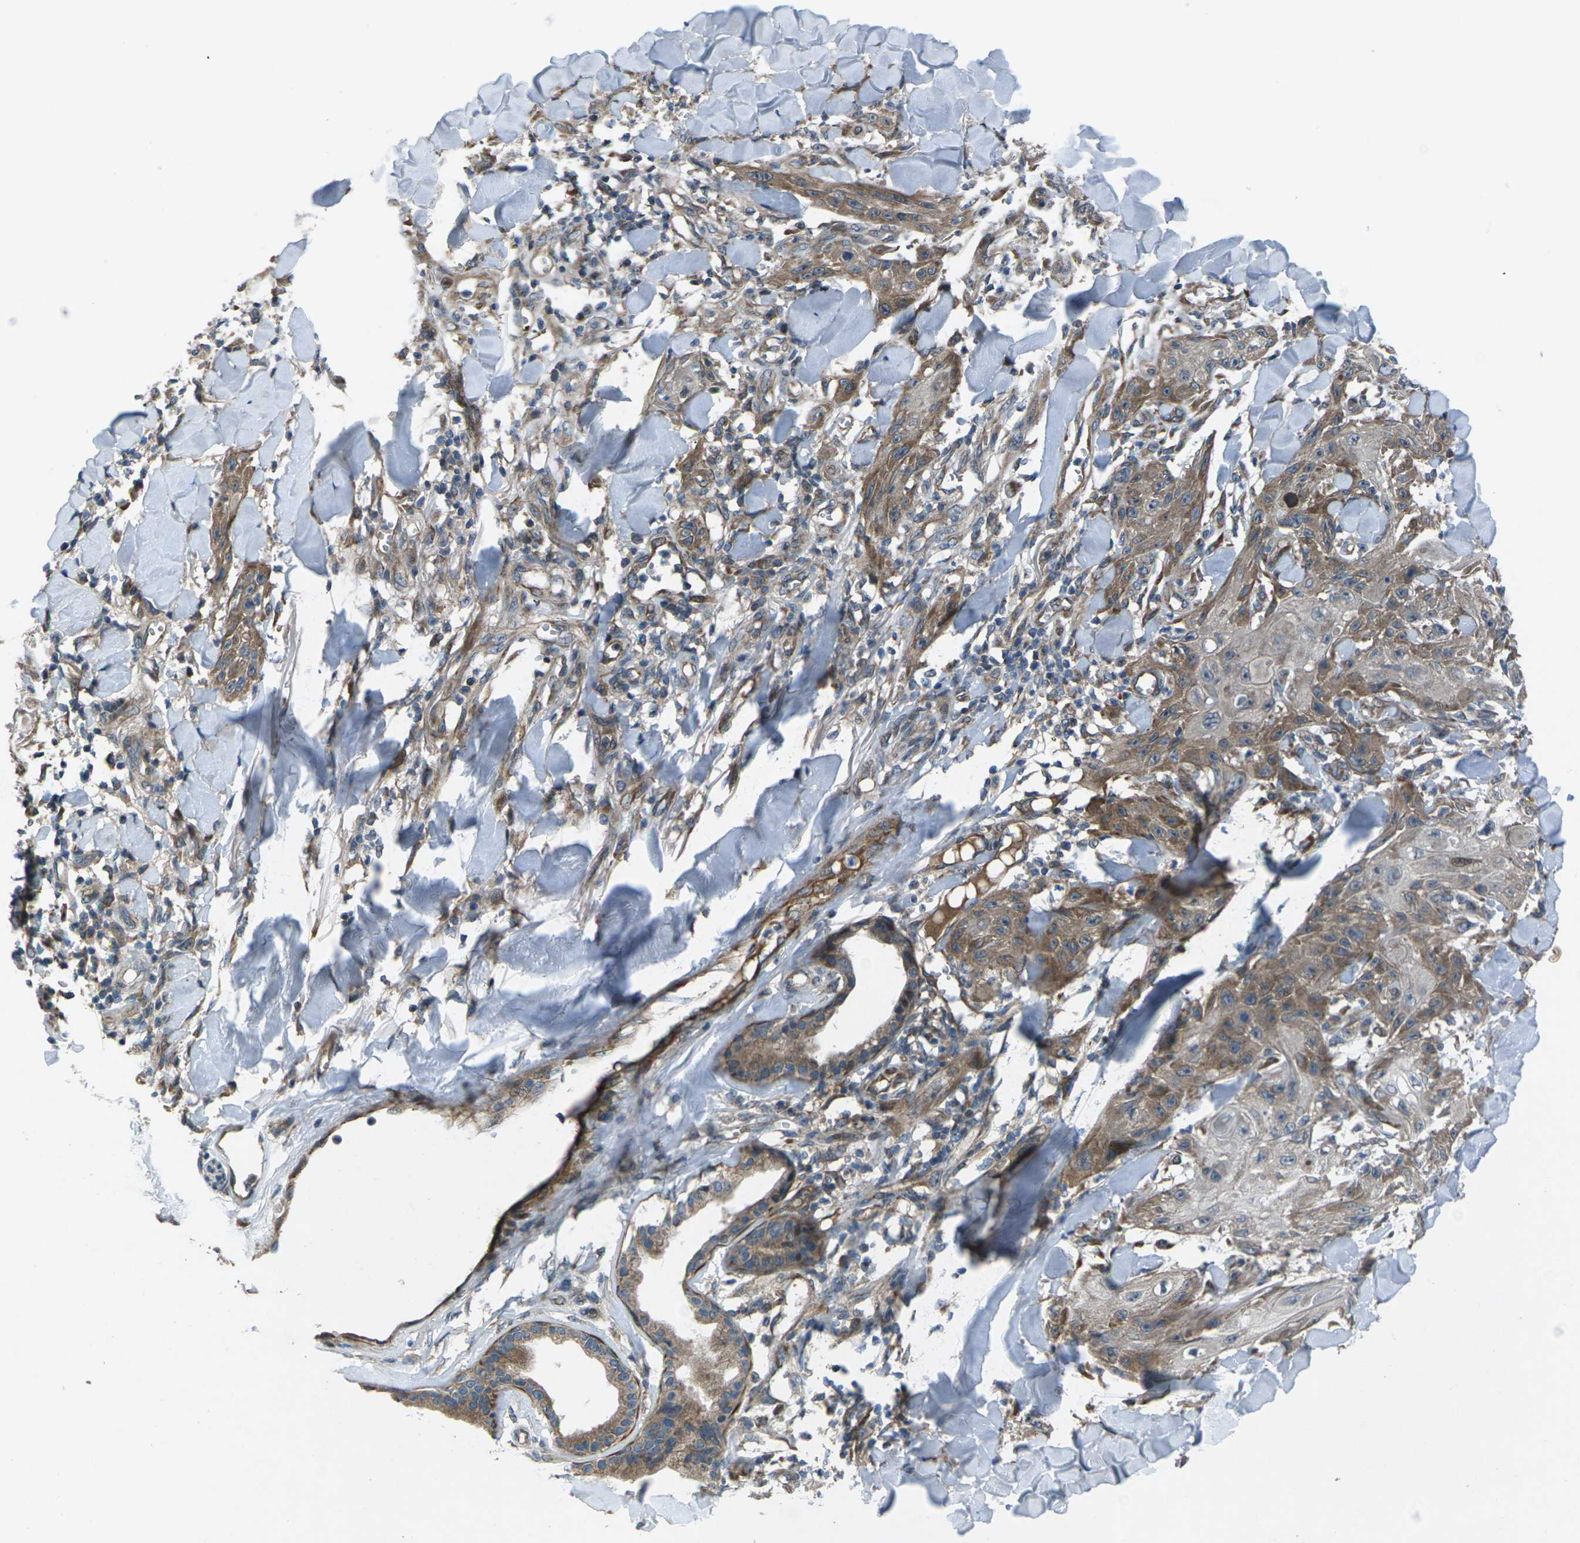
{"staining": {"intensity": "moderate", "quantity": "25%-75%", "location": "cytoplasmic/membranous"}, "tissue": "skin cancer", "cell_type": "Tumor cells", "image_type": "cancer", "snomed": [{"axis": "morphology", "description": "Squamous cell carcinoma, NOS"}, {"axis": "topography", "description": "Skin"}], "caption": "Brown immunohistochemical staining in skin cancer exhibits moderate cytoplasmic/membranous positivity in approximately 25%-75% of tumor cells.", "gene": "EDNRA", "patient": {"sex": "male", "age": 74}}